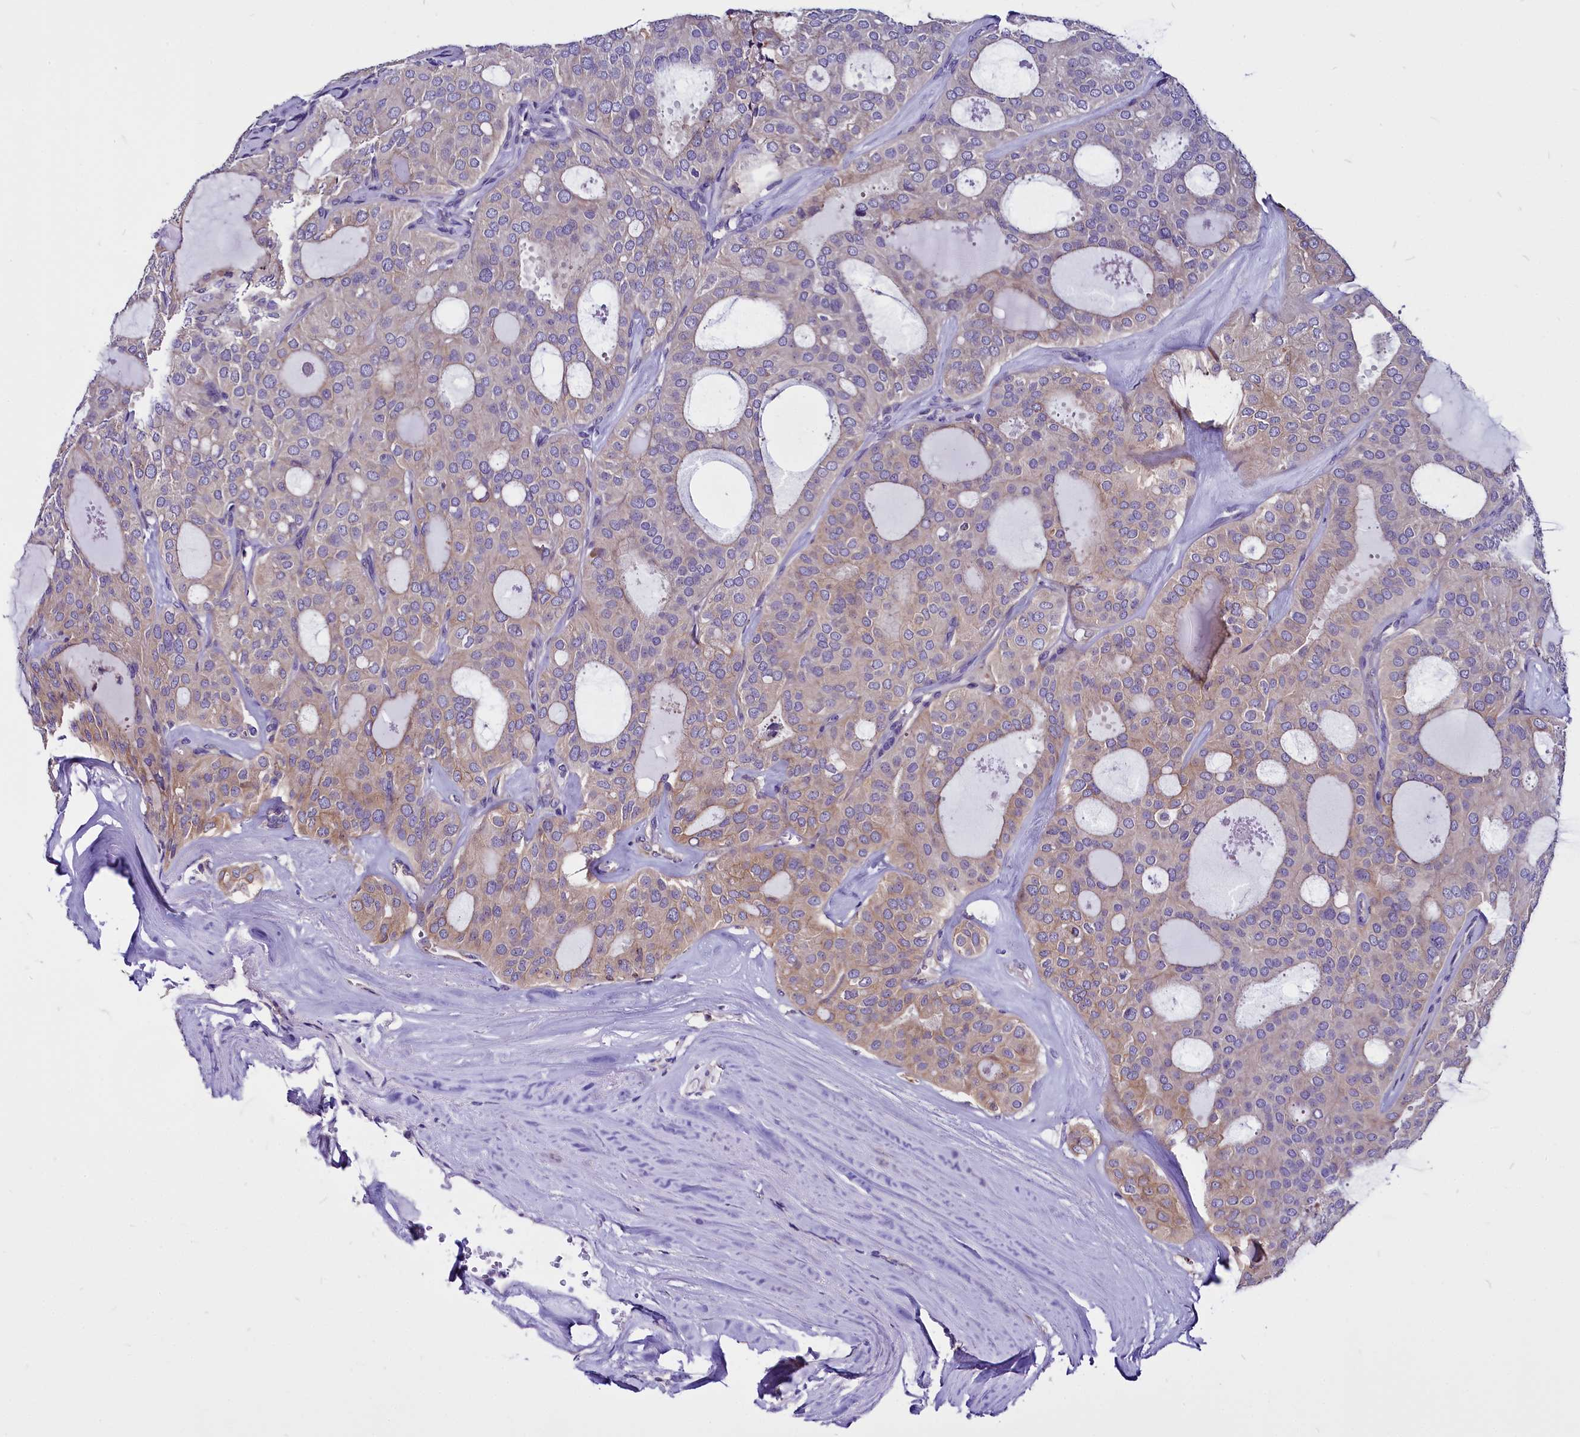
{"staining": {"intensity": "weak", "quantity": "<25%", "location": "cytoplasmic/membranous"}, "tissue": "thyroid cancer", "cell_type": "Tumor cells", "image_type": "cancer", "snomed": [{"axis": "morphology", "description": "Follicular adenoma carcinoma, NOS"}, {"axis": "topography", "description": "Thyroid gland"}], "caption": "Tumor cells show no significant positivity in thyroid follicular adenoma carcinoma. (Brightfield microscopy of DAB (3,3'-diaminobenzidine) immunohistochemistry at high magnification).", "gene": "CEP170", "patient": {"sex": "male", "age": 75}}